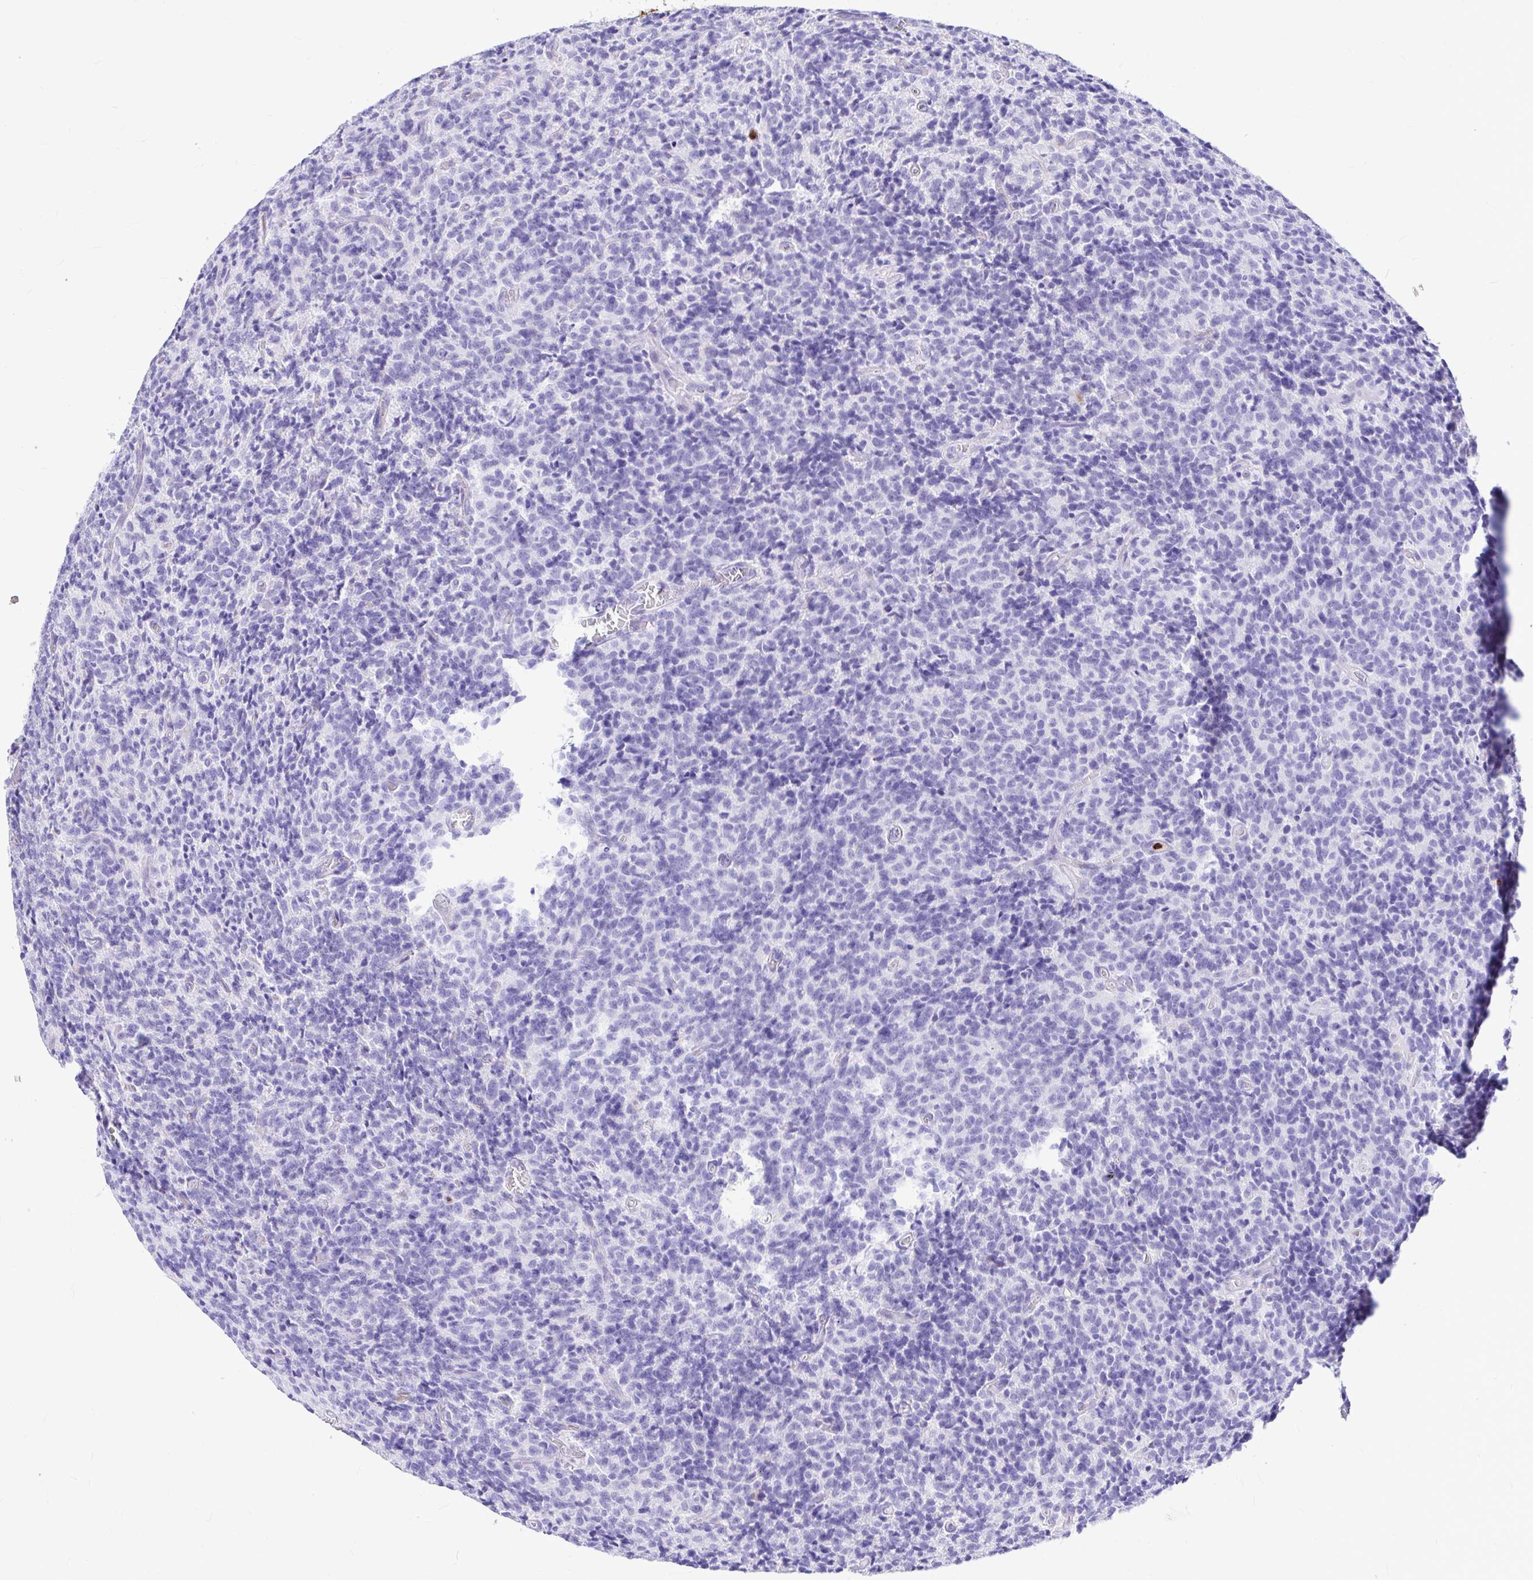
{"staining": {"intensity": "negative", "quantity": "none", "location": "none"}, "tissue": "glioma", "cell_type": "Tumor cells", "image_type": "cancer", "snomed": [{"axis": "morphology", "description": "Glioma, malignant, High grade"}, {"axis": "topography", "description": "Brain"}], "caption": "An immunohistochemistry micrograph of glioma is shown. There is no staining in tumor cells of glioma. (Immunohistochemistry (ihc), brightfield microscopy, high magnification).", "gene": "CLEC1B", "patient": {"sex": "male", "age": 76}}